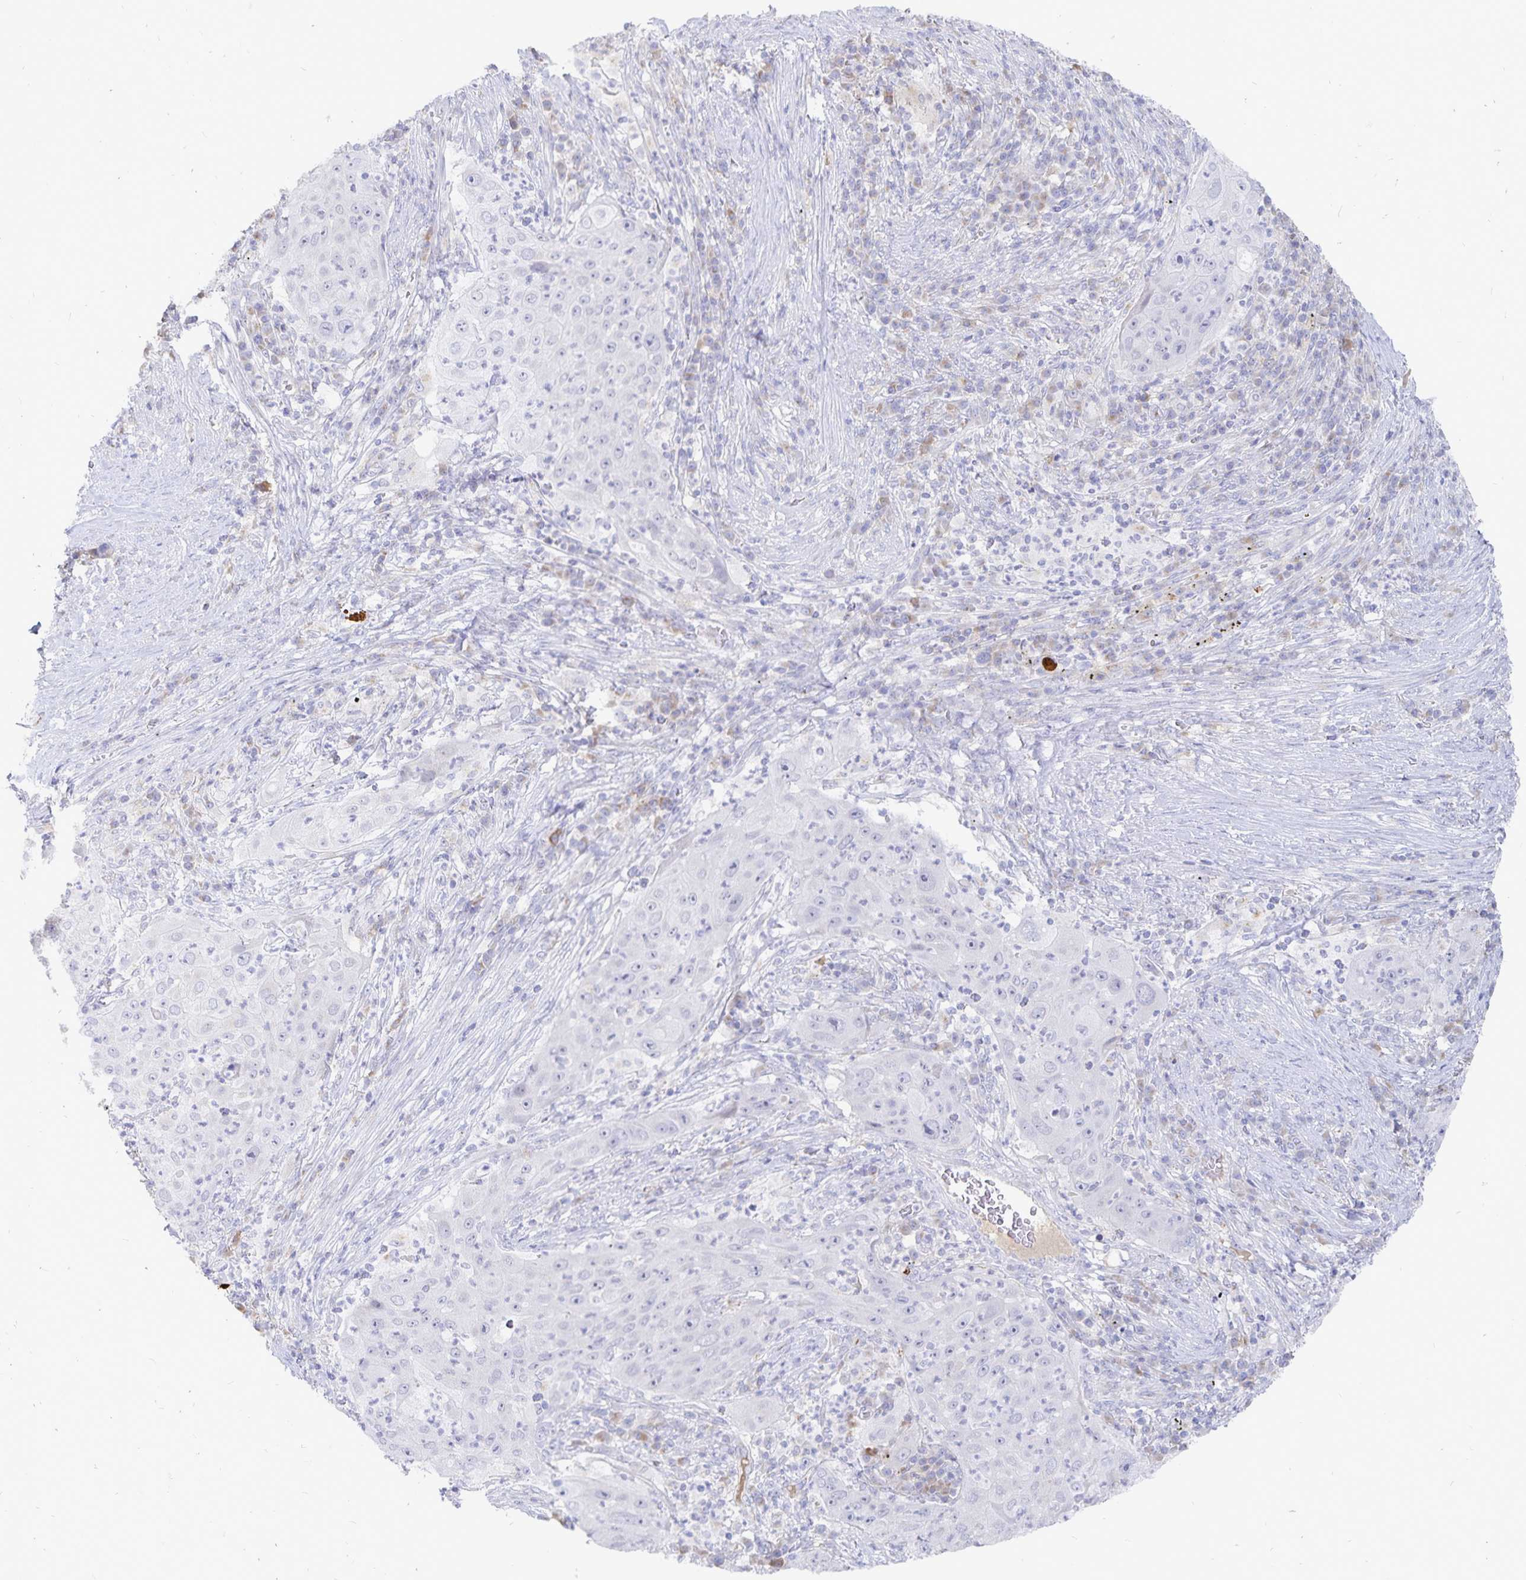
{"staining": {"intensity": "negative", "quantity": "none", "location": "none"}, "tissue": "lung cancer", "cell_type": "Tumor cells", "image_type": "cancer", "snomed": [{"axis": "morphology", "description": "Squamous cell carcinoma, NOS"}, {"axis": "topography", "description": "Lung"}], "caption": "Lung cancer stained for a protein using immunohistochemistry (IHC) demonstrates no expression tumor cells.", "gene": "PKHD1", "patient": {"sex": "female", "age": 59}}